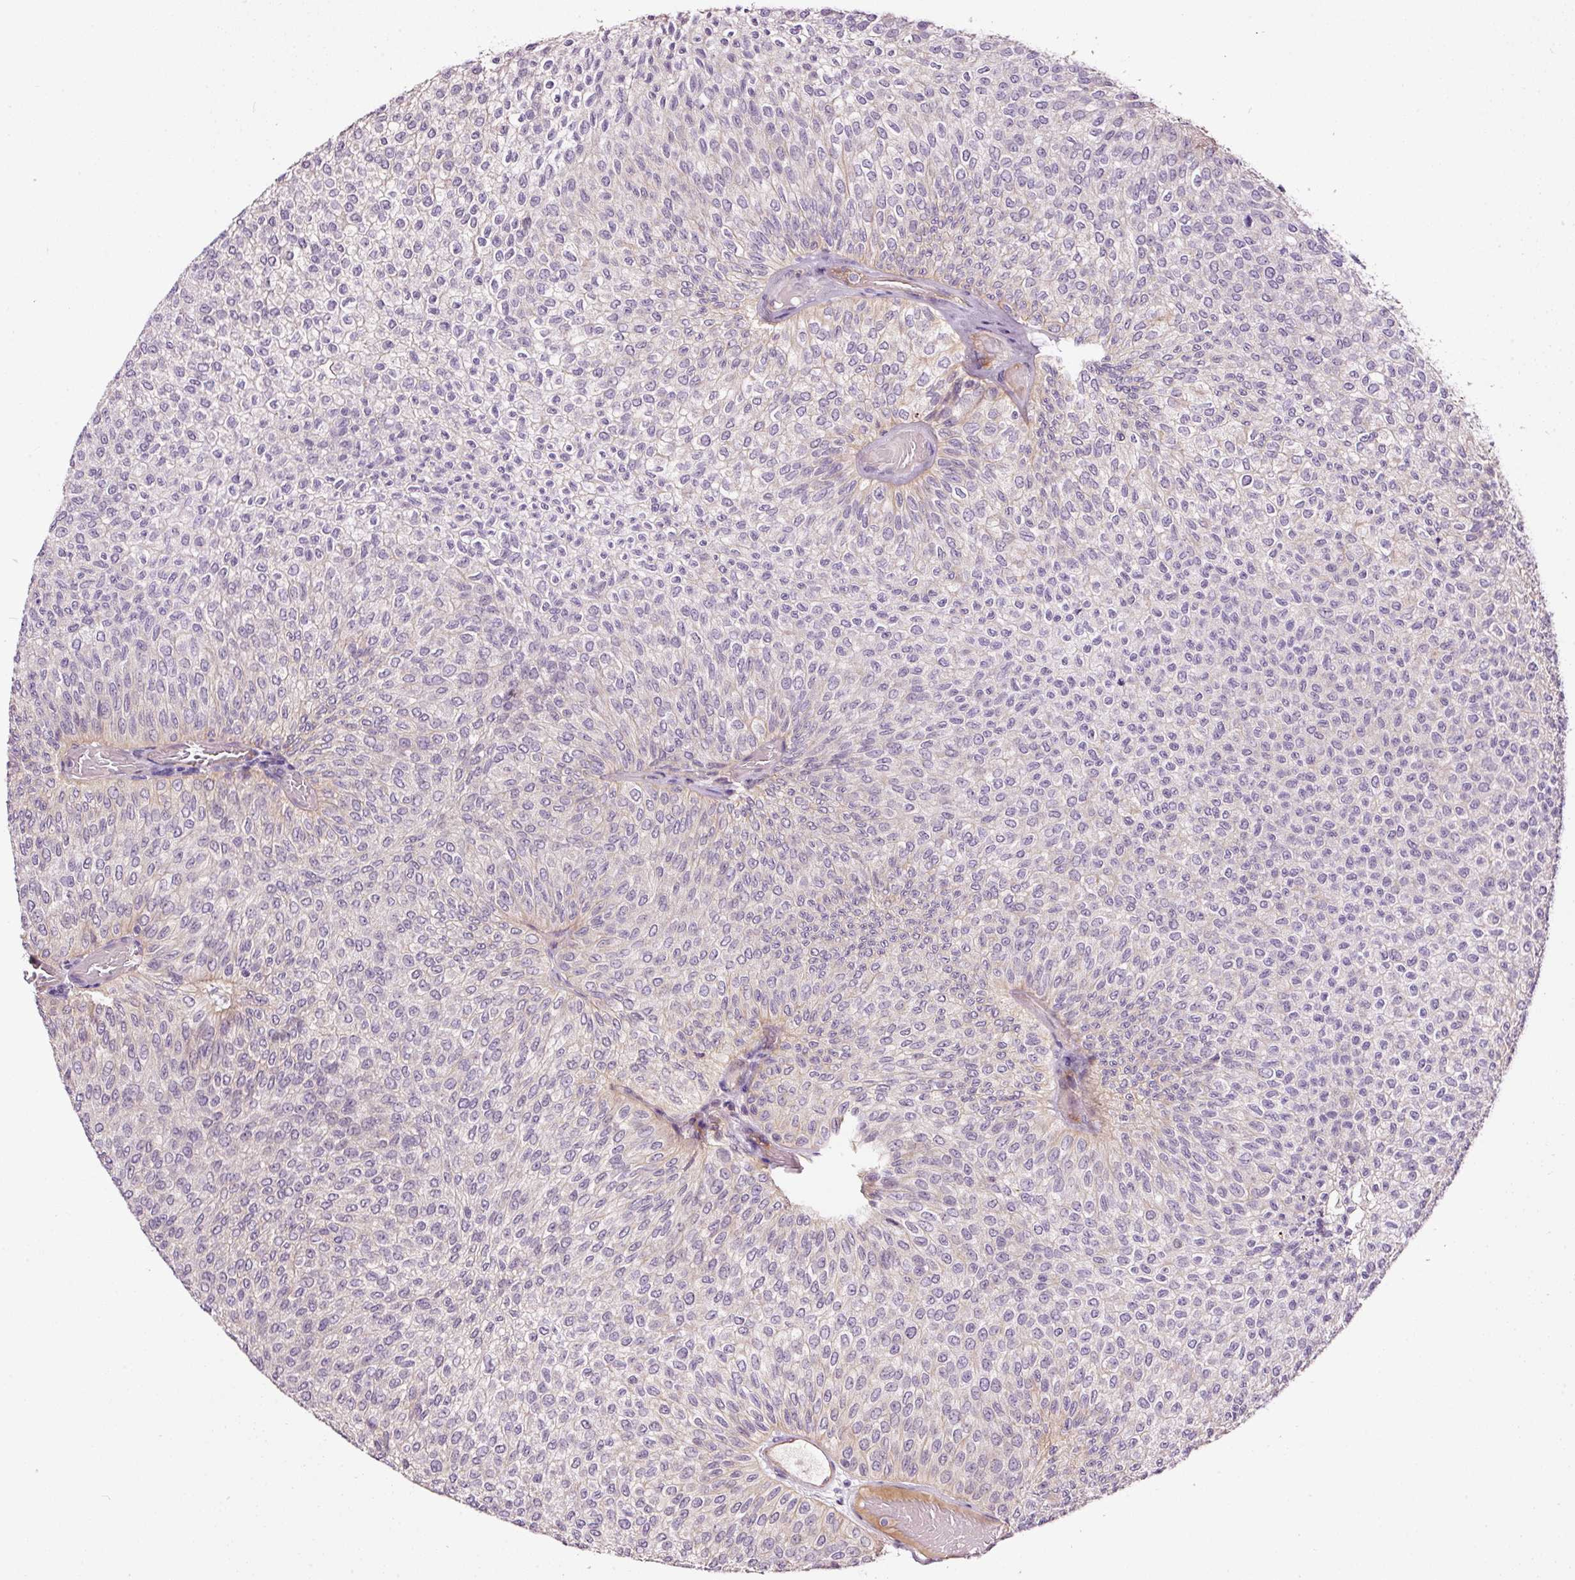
{"staining": {"intensity": "negative", "quantity": "none", "location": "none"}, "tissue": "urothelial cancer", "cell_type": "Tumor cells", "image_type": "cancer", "snomed": [{"axis": "morphology", "description": "Urothelial carcinoma, Low grade"}, {"axis": "topography", "description": "Urinary bladder"}], "caption": "DAB immunohistochemical staining of urothelial cancer shows no significant expression in tumor cells.", "gene": "ABCB4", "patient": {"sex": "male", "age": 78}}